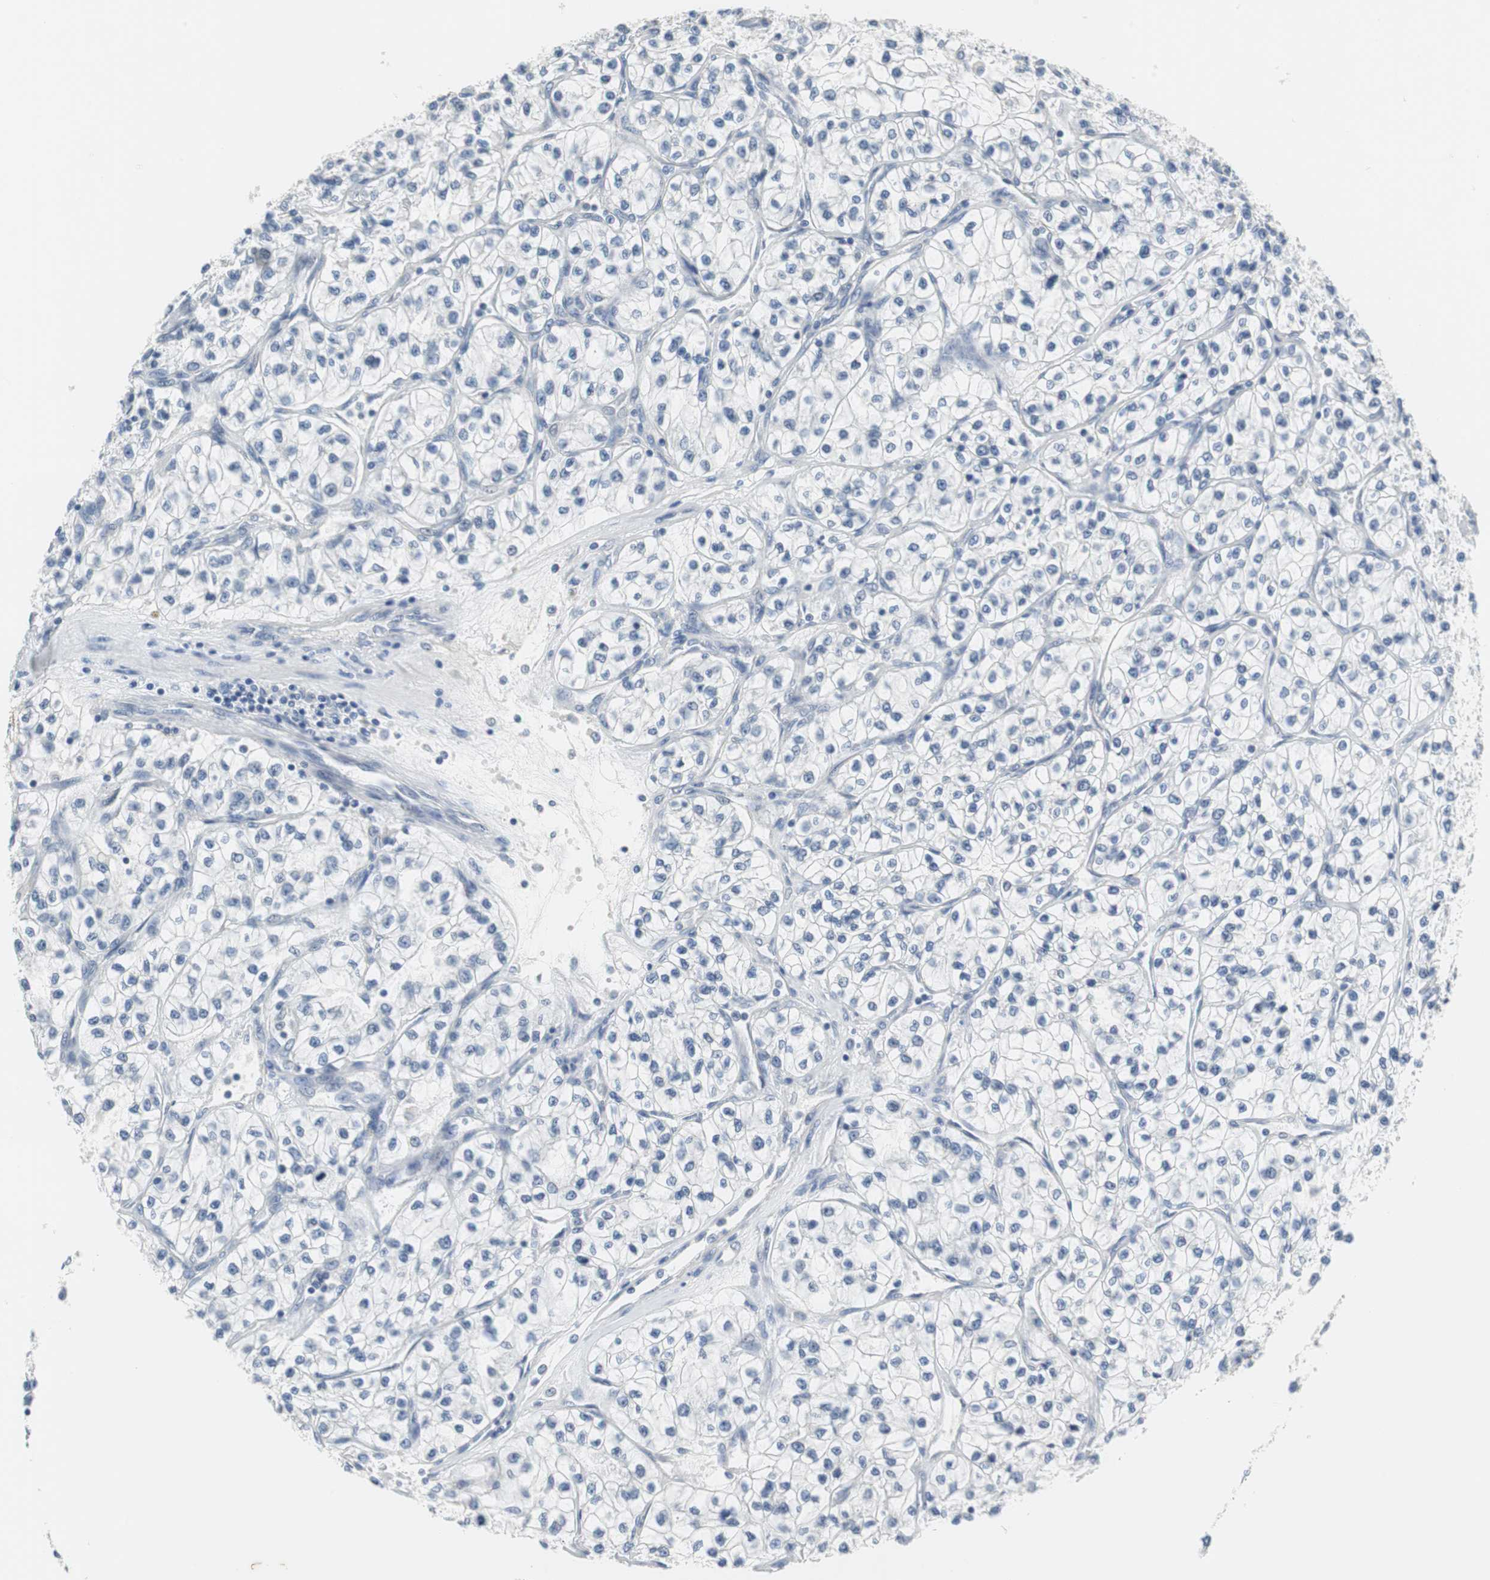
{"staining": {"intensity": "negative", "quantity": "none", "location": "none"}, "tissue": "renal cancer", "cell_type": "Tumor cells", "image_type": "cancer", "snomed": [{"axis": "morphology", "description": "Adenocarcinoma, NOS"}, {"axis": "topography", "description": "Kidney"}], "caption": "Immunohistochemistry (IHC) of human adenocarcinoma (renal) displays no expression in tumor cells.", "gene": "MUC7", "patient": {"sex": "female", "age": 57}}